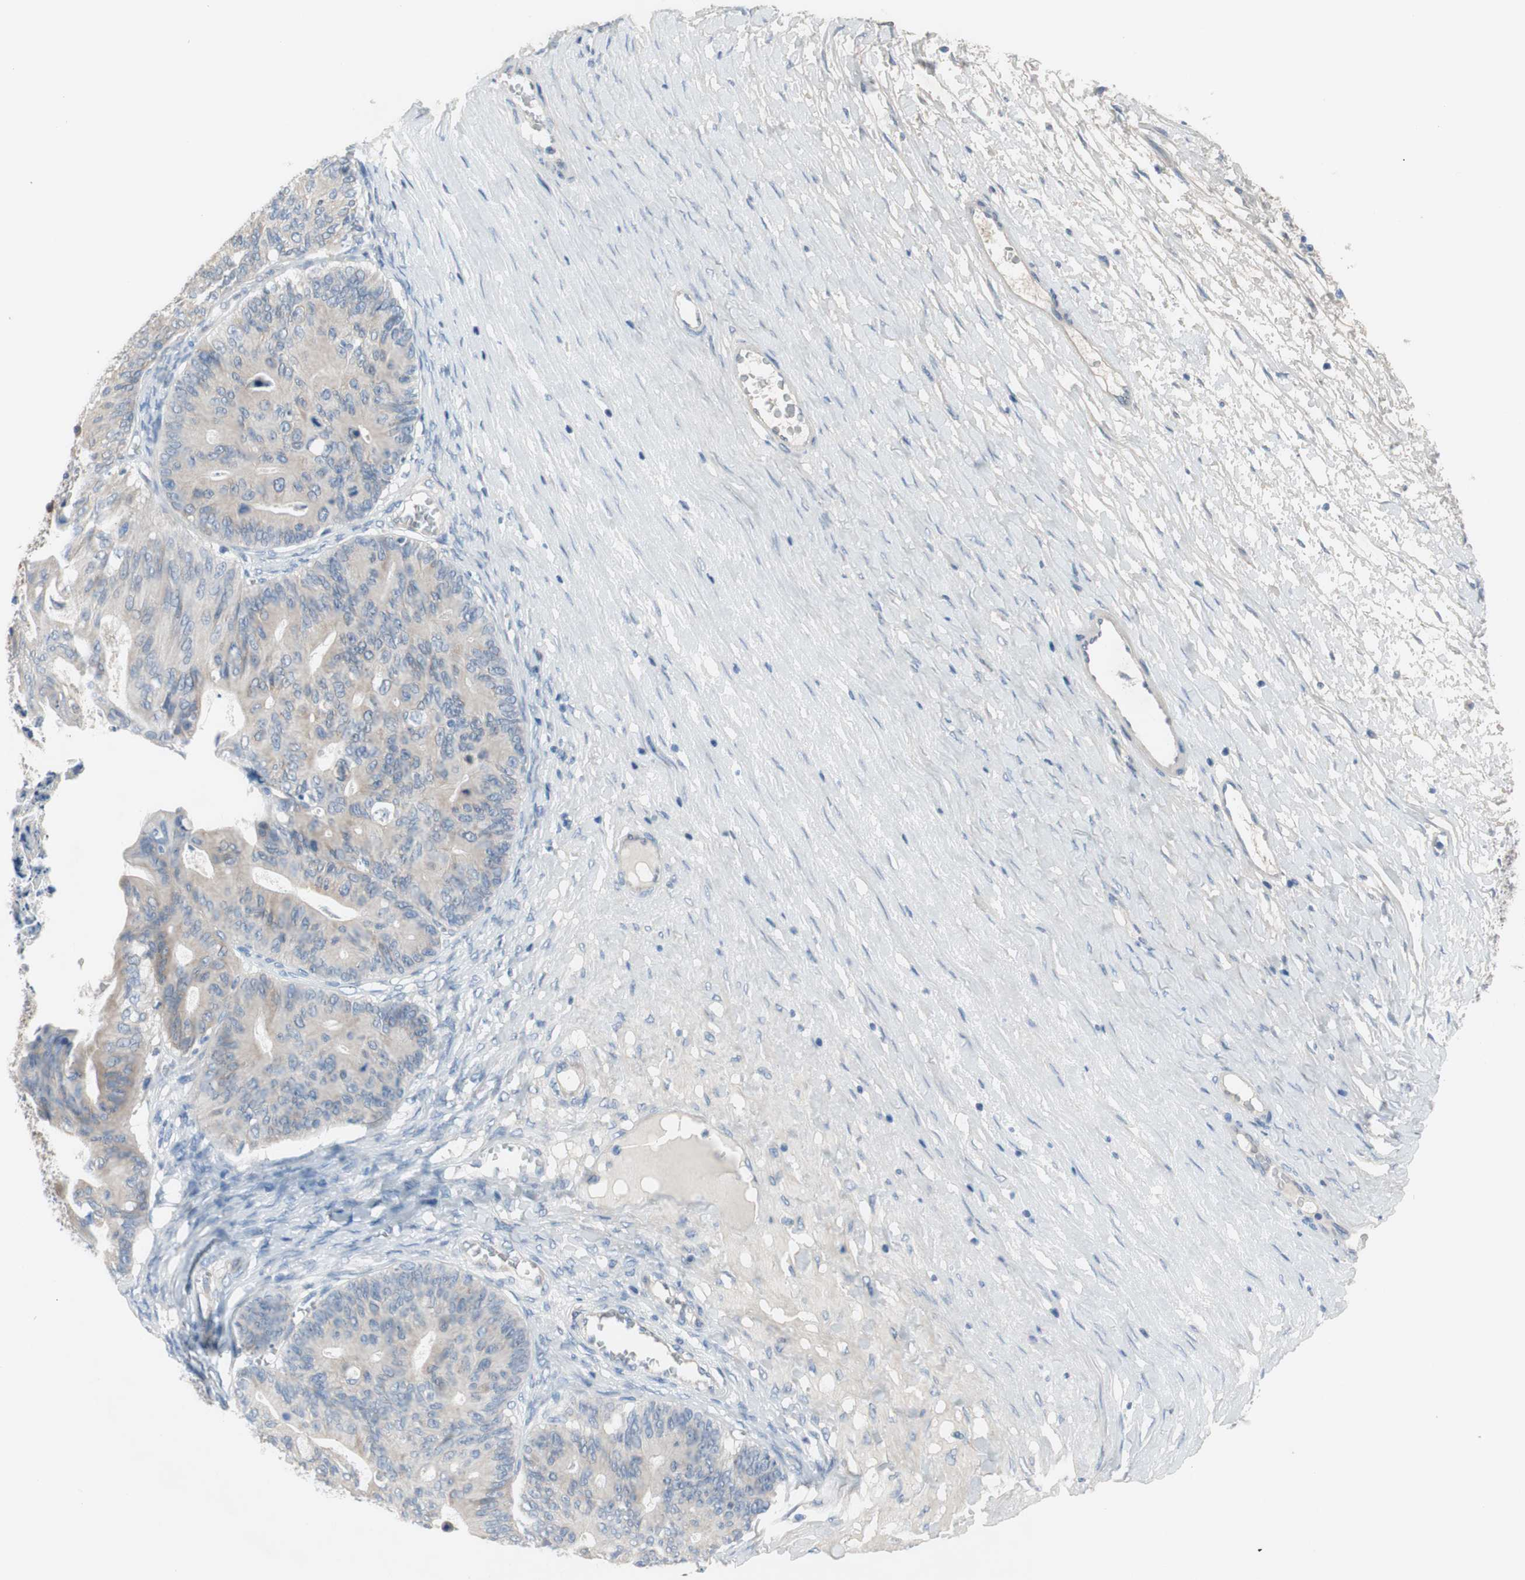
{"staining": {"intensity": "negative", "quantity": "none", "location": "none"}, "tissue": "ovarian cancer", "cell_type": "Tumor cells", "image_type": "cancer", "snomed": [{"axis": "morphology", "description": "Cystadenocarcinoma, mucinous, NOS"}, {"axis": "topography", "description": "Ovary"}], "caption": "A high-resolution histopathology image shows IHC staining of mucinous cystadenocarcinoma (ovarian), which exhibits no significant expression in tumor cells. (DAB (3,3'-diaminobenzidine) IHC, high magnification).", "gene": "FDFT1", "patient": {"sex": "female", "age": 37}}